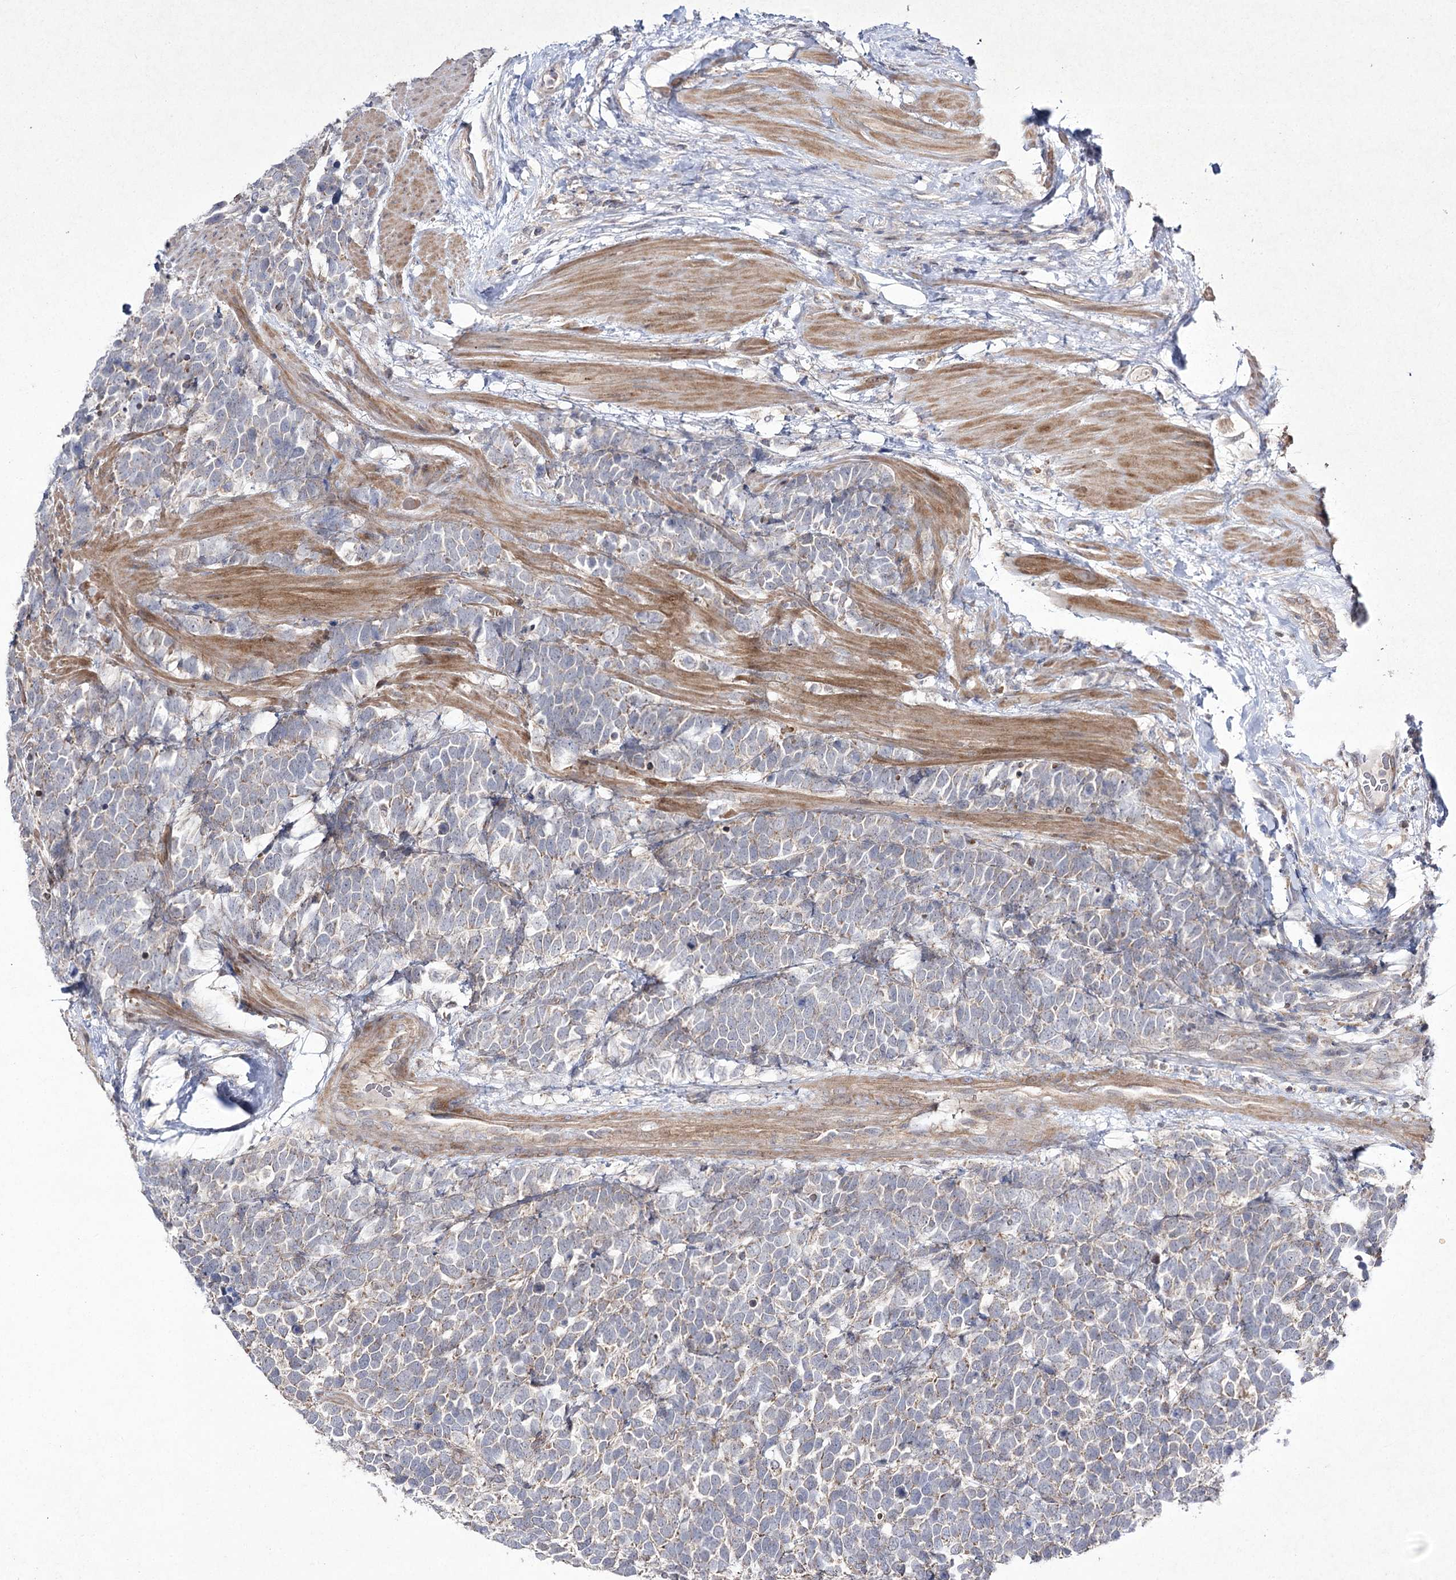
{"staining": {"intensity": "weak", "quantity": "25%-75%", "location": "cytoplasmic/membranous"}, "tissue": "urothelial cancer", "cell_type": "Tumor cells", "image_type": "cancer", "snomed": [{"axis": "morphology", "description": "Urothelial carcinoma, High grade"}, {"axis": "topography", "description": "Urinary bladder"}], "caption": "This micrograph exhibits IHC staining of human urothelial cancer, with low weak cytoplasmic/membranous positivity in about 25%-75% of tumor cells.", "gene": "FANCL", "patient": {"sex": "female", "age": 82}}